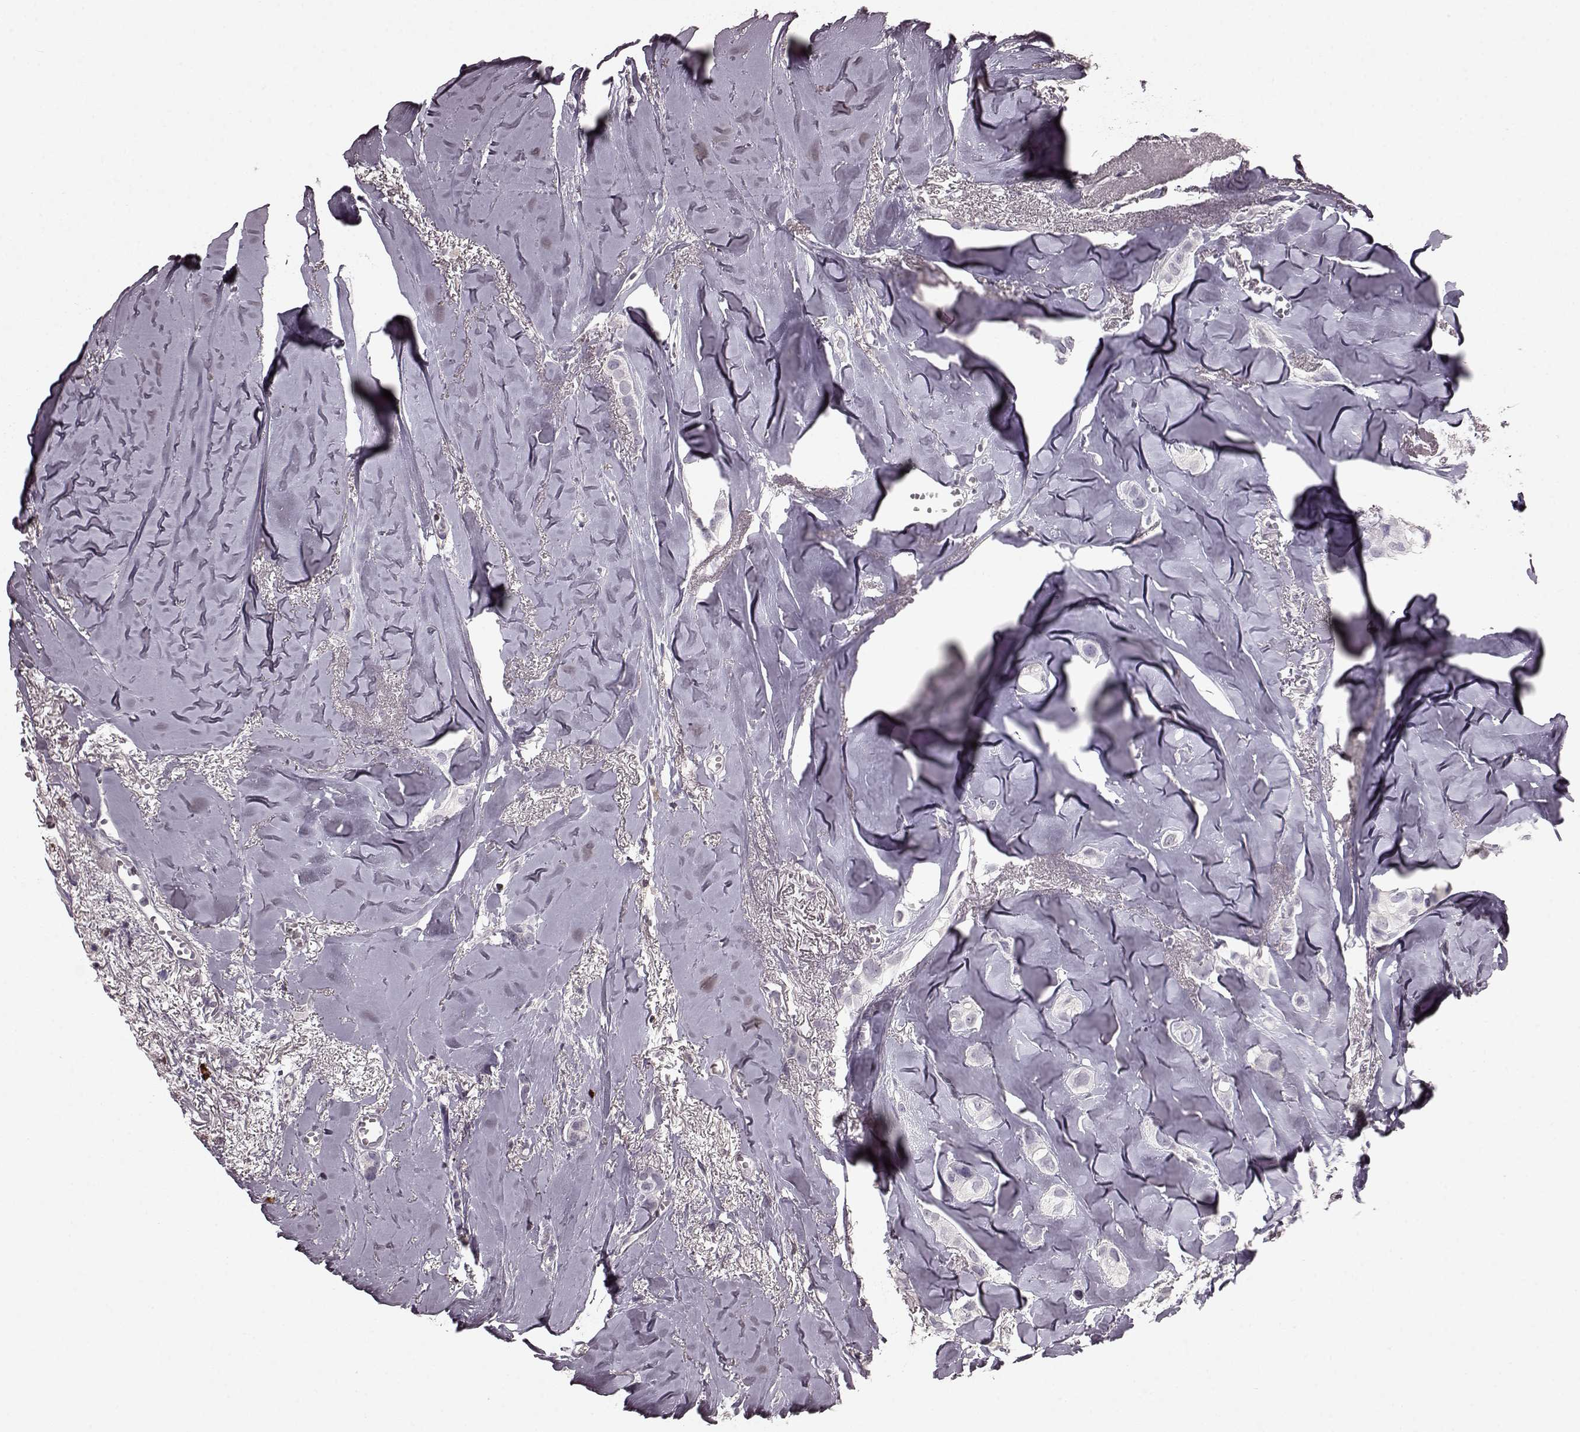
{"staining": {"intensity": "negative", "quantity": "none", "location": "none"}, "tissue": "breast cancer", "cell_type": "Tumor cells", "image_type": "cancer", "snomed": [{"axis": "morphology", "description": "Duct carcinoma"}, {"axis": "topography", "description": "Breast"}], "caption": "Immunohistochemical staining of human breast cancer reveals no significant staining in tumor cells.", "gene": "CD28", "patient": {"sex": "female", "age": 85}}